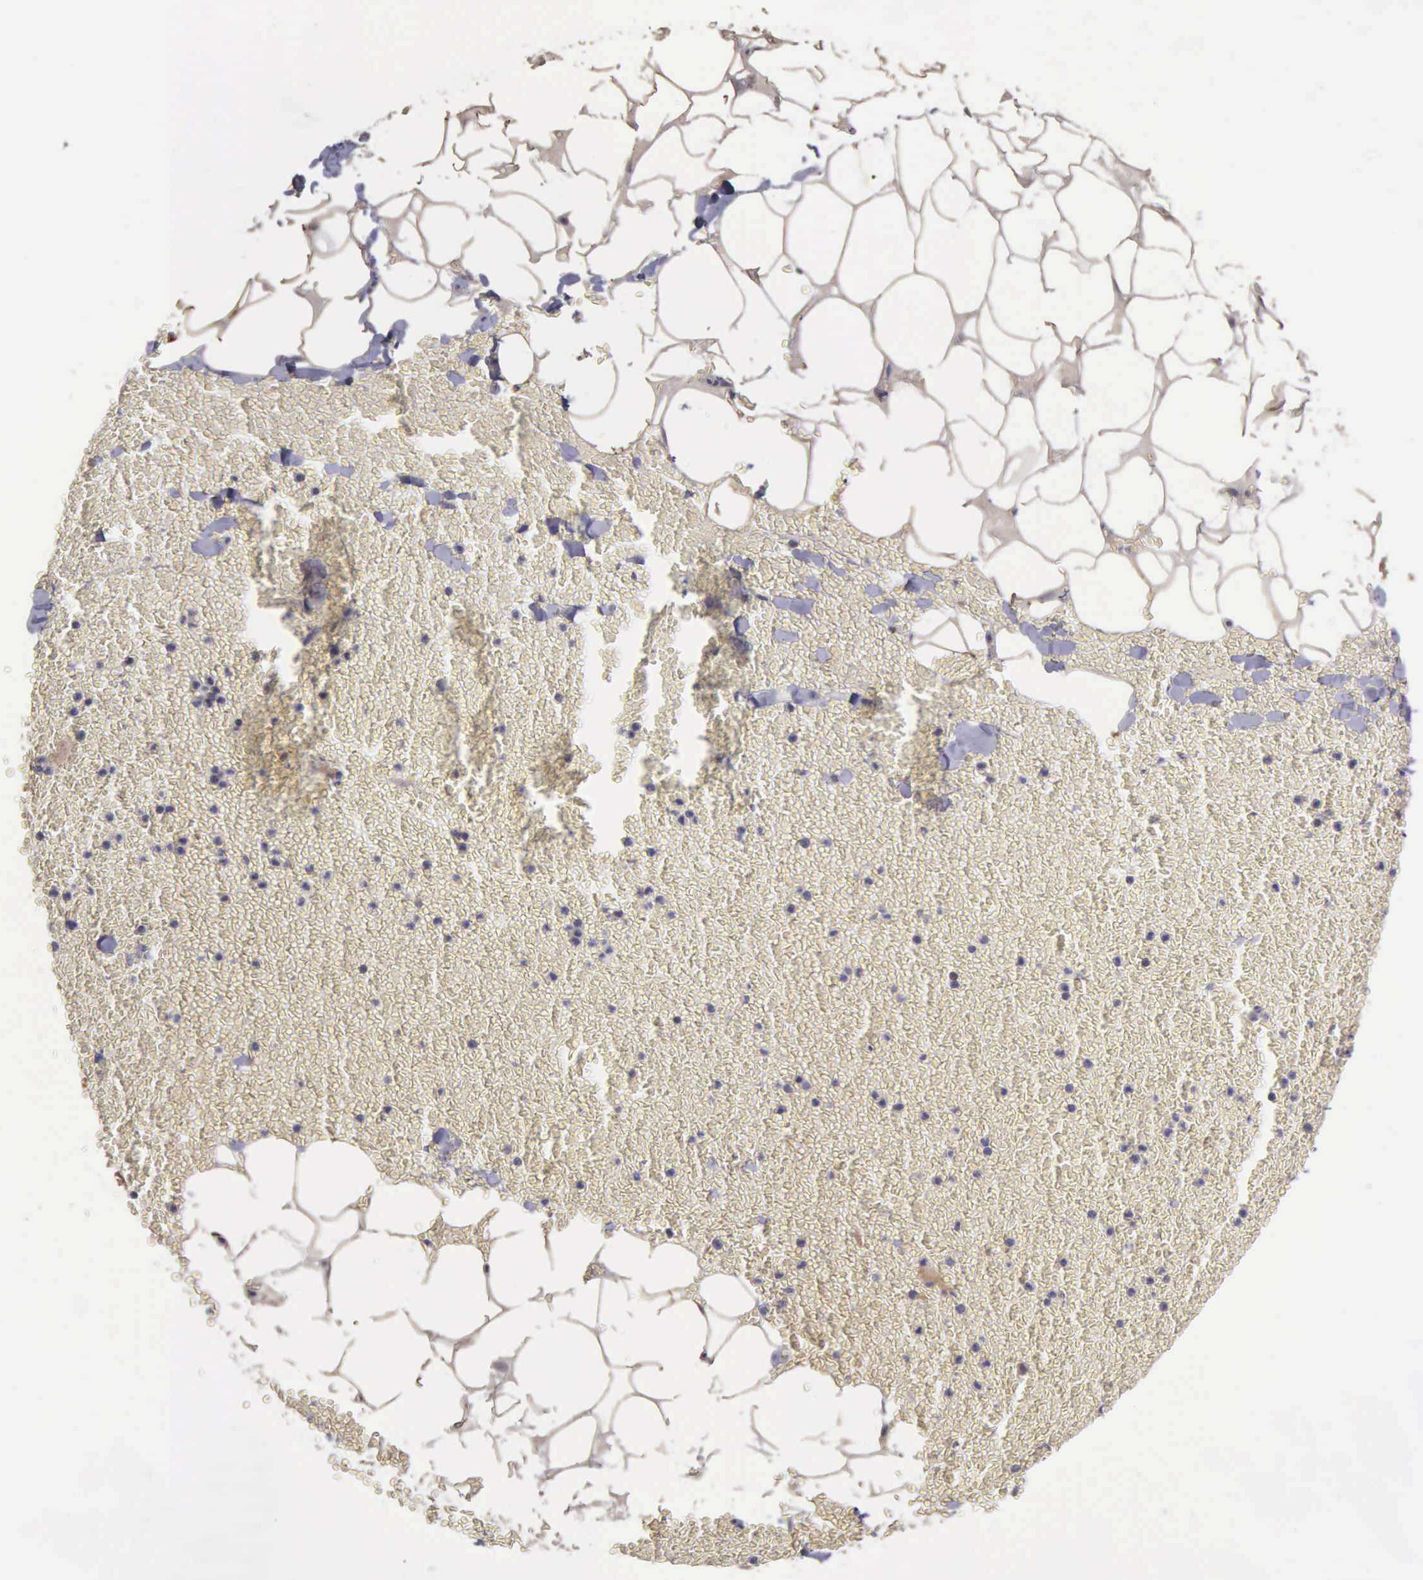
{"staining": {"intensity": "negative", "quantity": "none", "location": "none"}, "tissue": "adipose tissue", "cell_type": "Adipocytes", "image_type": "normal", "snomed": [{"axis": "morphology", "description": "Normal tissue, NOS"}, {"axis": "morphology", "description": "Inflammation, NOS"}, {"axis": "topography", "description": "Lymph node"}, {"axis": "topography", "description": "Peripheral nerve tissue"}], "caption": "The immunohistochemistry (IHC) photomicrograph has no significant staining in adipocytes of adipose tissue. (DAB immunohistochemistry with hematoxylin counter stain).", "gene": "RTL10", "patient": {"sex": "male", "age": 52}}